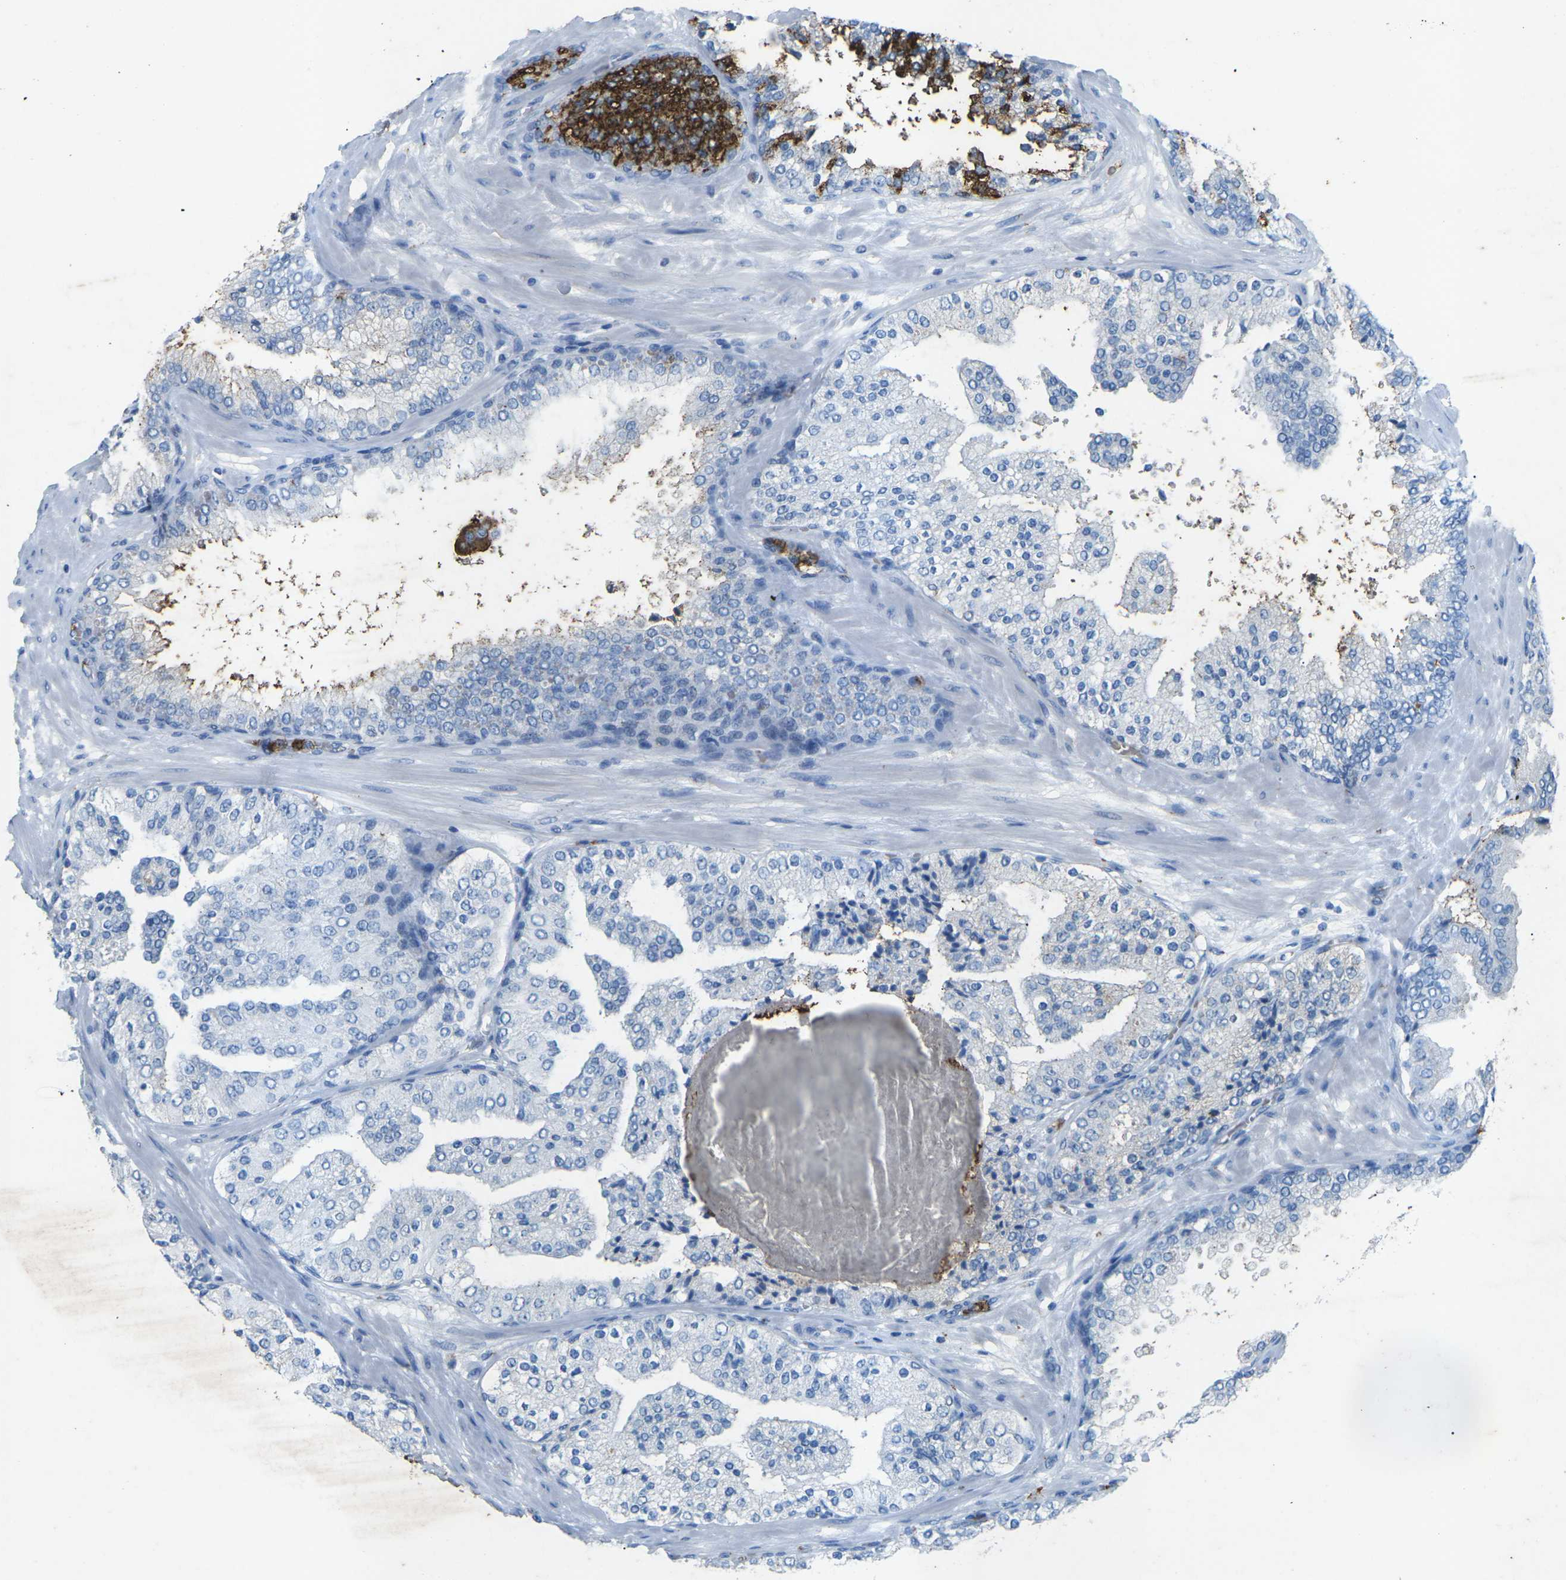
{"staining": {"intensity": "moderate", "quantity": "<25%", "location": "cytoplasmic/membranous"}, "tissue": "prostate cancer", "cell_type": "Tumor cells", "image_type": "cancer", "snomed": [{"axis": "morphology", "description": "Adenocarcinoma, High grade"}, {"axis": "topography", "description": "Prostate"}], "caption": "Immunohistochemistry photomicrograph of high-grade adenocarcinoma (prostate) stained for a protein (brown), which exhibits low levels of moderate cytoplasmic/membranous expression in about <25% of tumor cells.", "gene": "CTAGE1", "patient": {"sex": "male", "age": 65}}